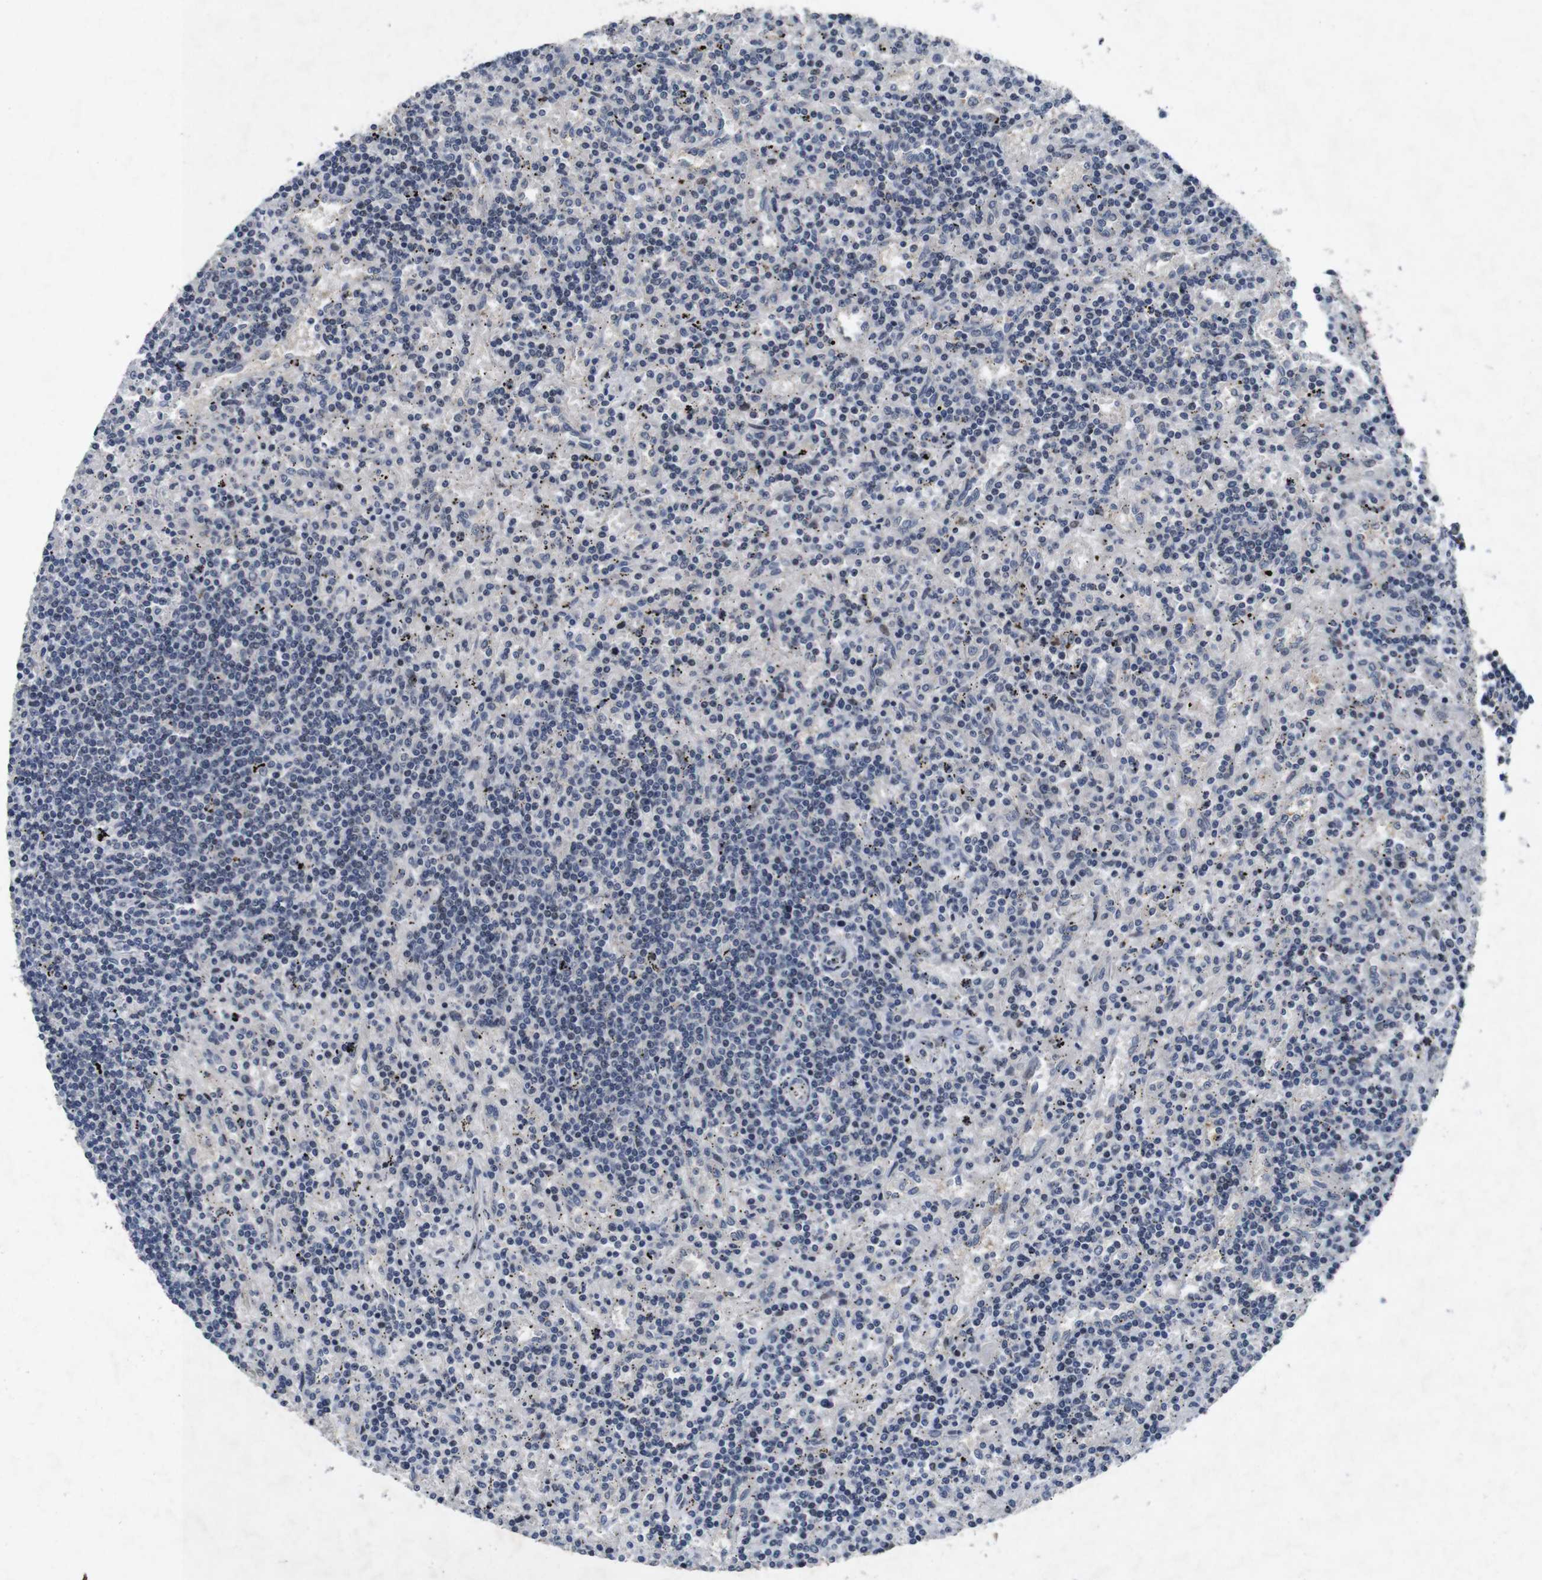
{"staining": {"intensity": "negative", "quantity": "none", "location": "none"}, "tissue": "lymphoma", "cell_type": "Tumor cells", "image_type": "cancer", "snomed": [{"axis": "morphology", "description": "Malignant lymphoma, non-Hodgkin's type, Low grade"}, {"axis": "topography", "description": "Spleen"}], "caption": "The immunohistochemistry (IHC) image has no significant expression in tumor cells of low-grade malignant lymphoma, non-Hodgkin's type tissue. Nuclei are stained in blue.", "gene": "AKT3", "patient": {"sex": "male", "age": 76}}